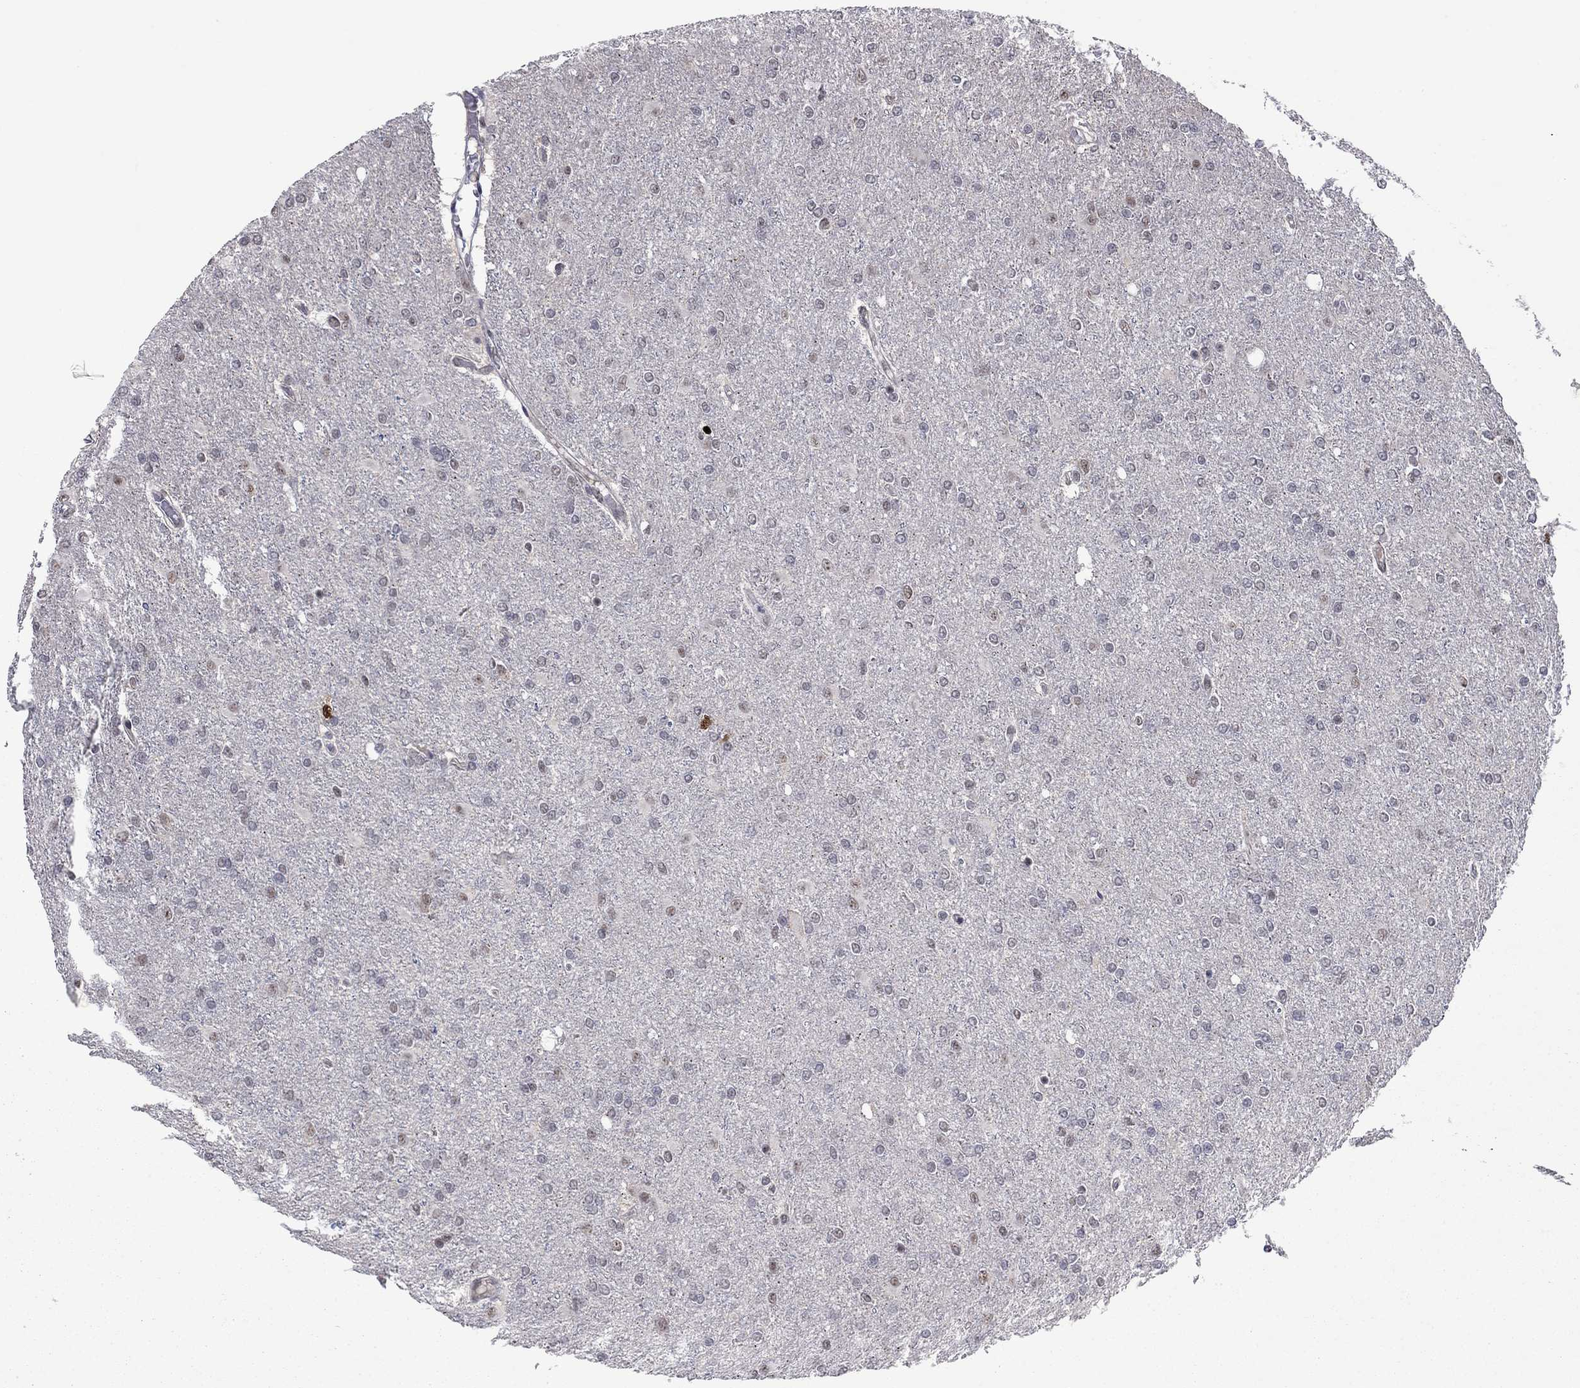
{"staining": {"intensity": "strong", "quantity": "<25%", "location": "nuclear"}, "tissue": "glioma", "cell_type": "Tumor cells", "image_type": "cancer", "snomed": [{"axis": "morphology", "description": "Glioma, malignant, High grade"}, {"axis": "topography", "description": "Cerebral cortex"}], "caption": "Immunohistochemical staining of malignant high-grade glioma reveals medium levels of strong nuclear protein staining in about <25% of tumor cells.", "gene": "CDCA5", "patient": {"sex": "male", "age": 70}}